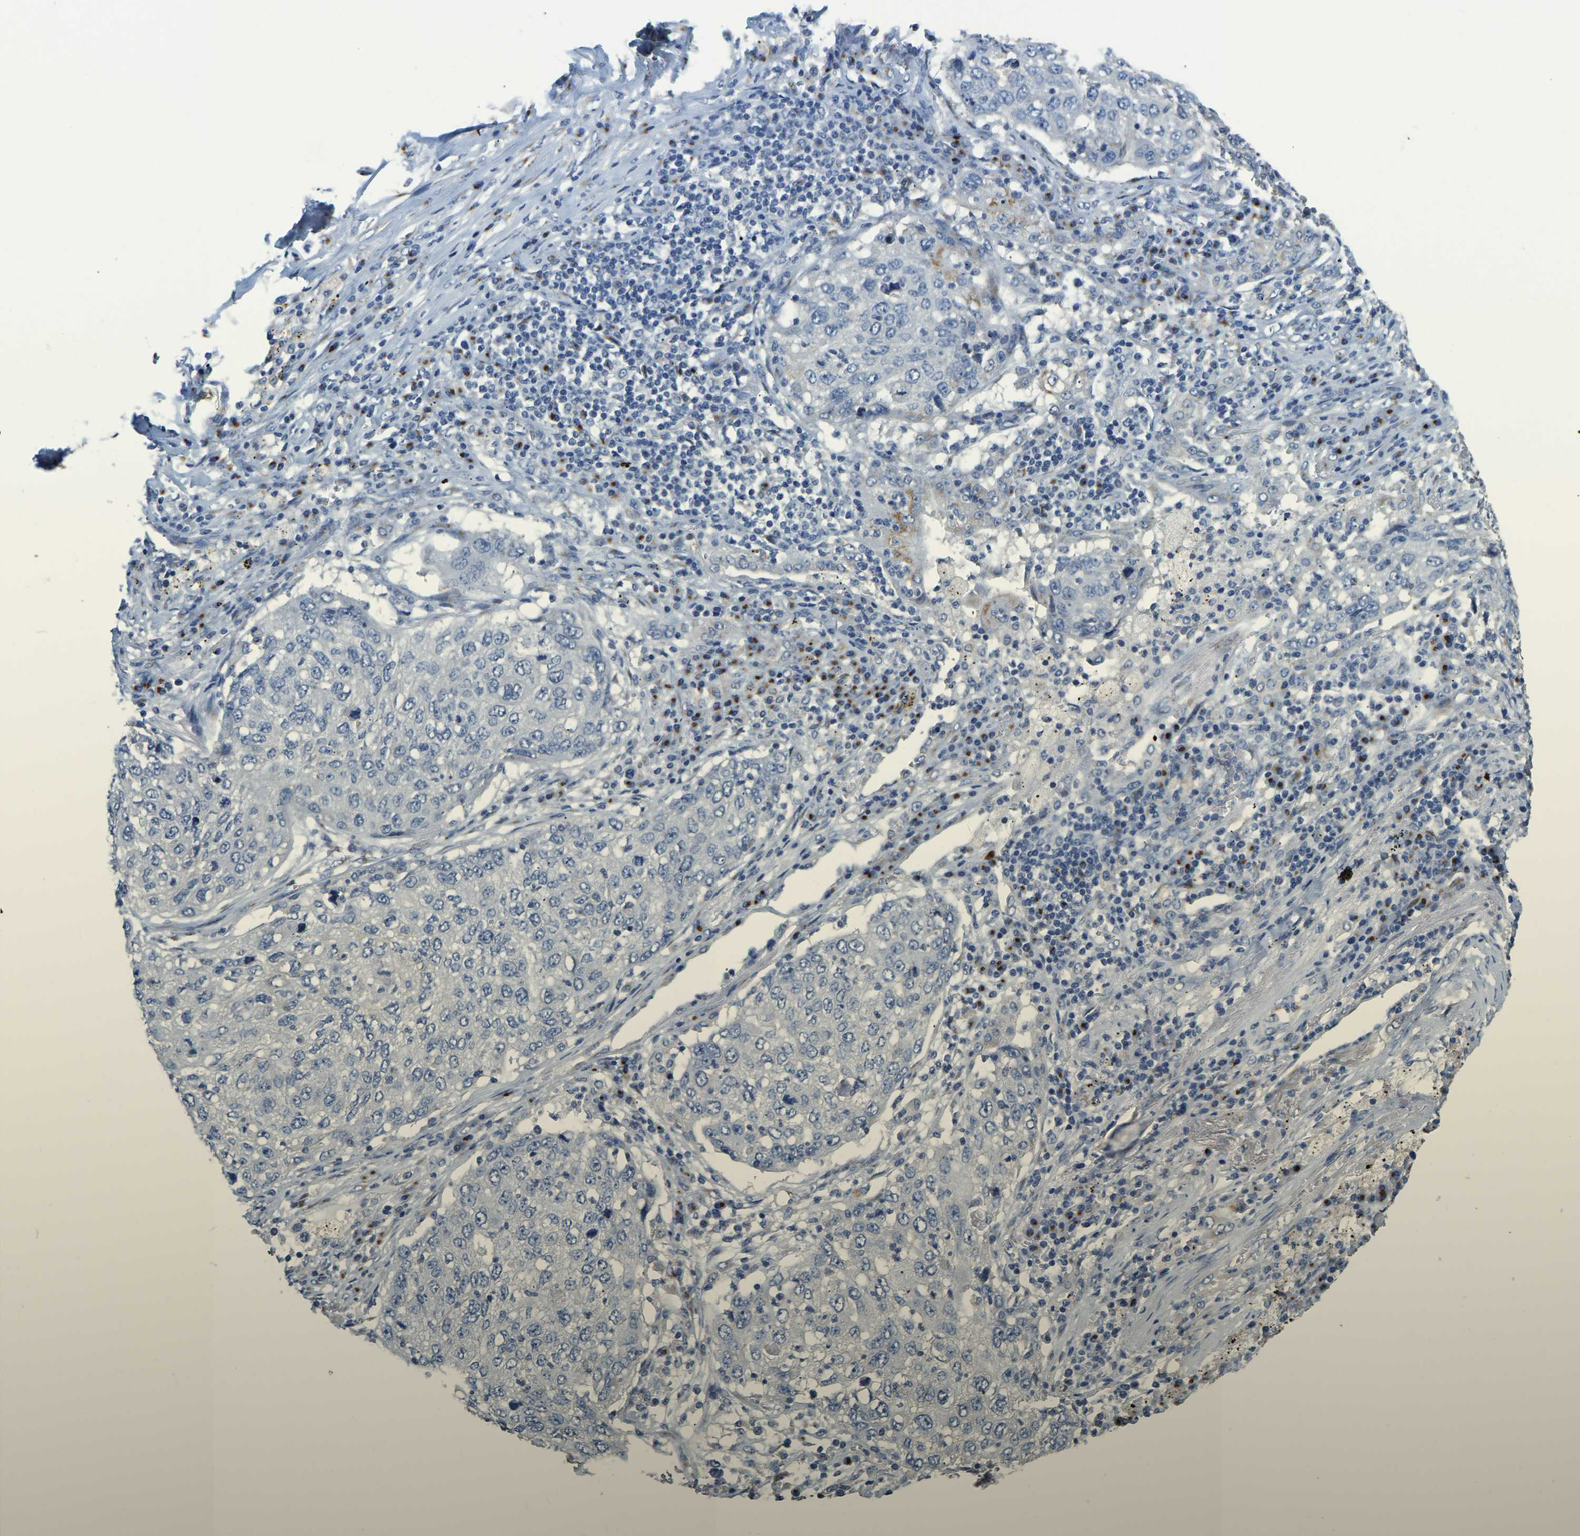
{"staining": {"intensity": "negative", "quantity": "none", "location": "none"}, "tissue": "lung cancer", "cell_type": "Tumor cells", "image_type": "cancer", "snomed": [{"axis": "morphology", "description": "Squamous cell carcinoma, NOS"}, {"axis": "topography", "description": "Lung"}], "caption": "DAB immunohistochemical staining of squamous cell carcinoma (lung) exhibits no significant positivity in tumor cells.", "gene": "FAM174A", "patient": {"sex": "female", "age": 63}}